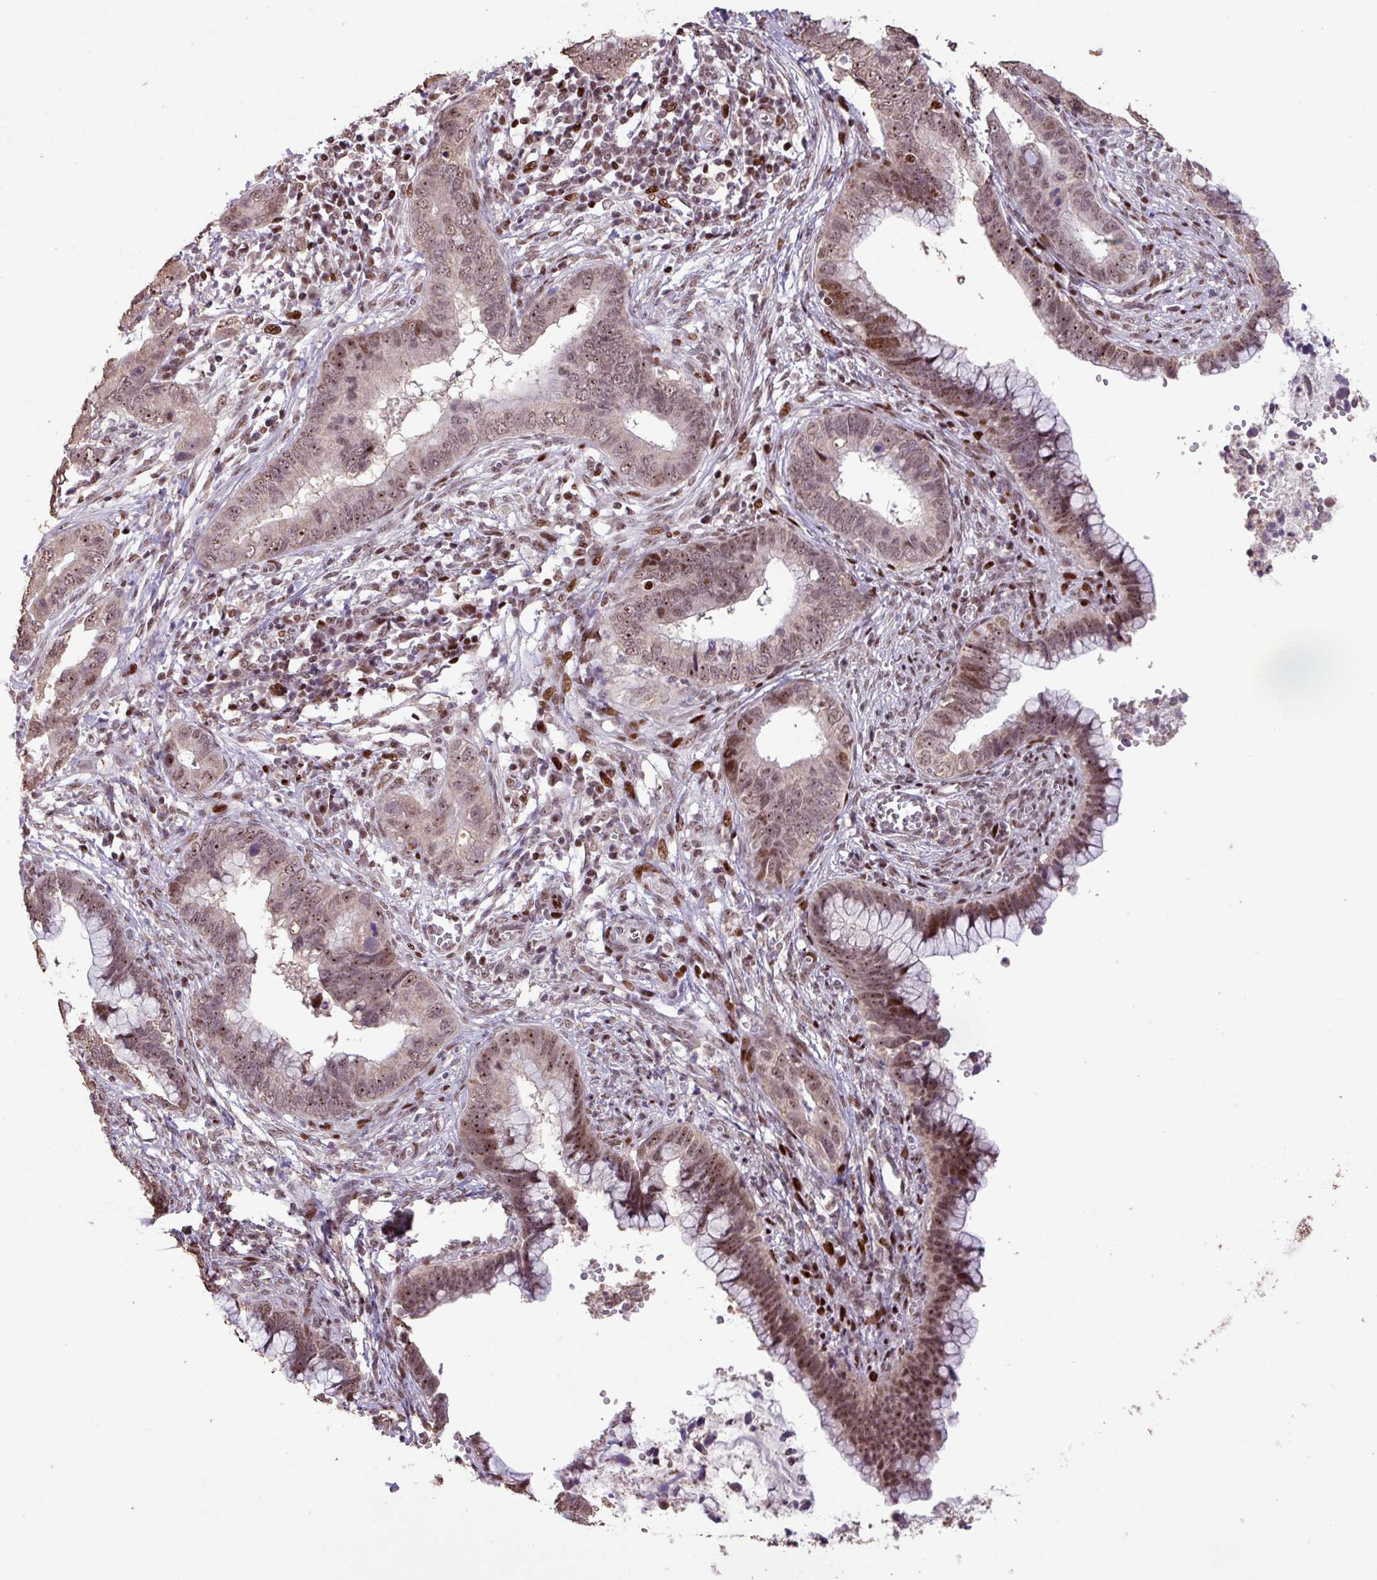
{"staining": {"intensity": "moderate", "quantity": ">75%", "location": "nuclear"}, "tissue": "cervical cancer", "cell_type": "Tumor cells", "image_type": "cancer", "snomed": [{"axis": "morphology", "description": "Adenocarcinoma, NOS"}, {"axis": "topography", "description": "Cervix"}], "caption": "Moderate nuclear protein positivity is identified in approximately >75% of tumor cells in cervical cancer.", "gene": "ZNF709", "patient": {"sex": "female", "age": 44}}